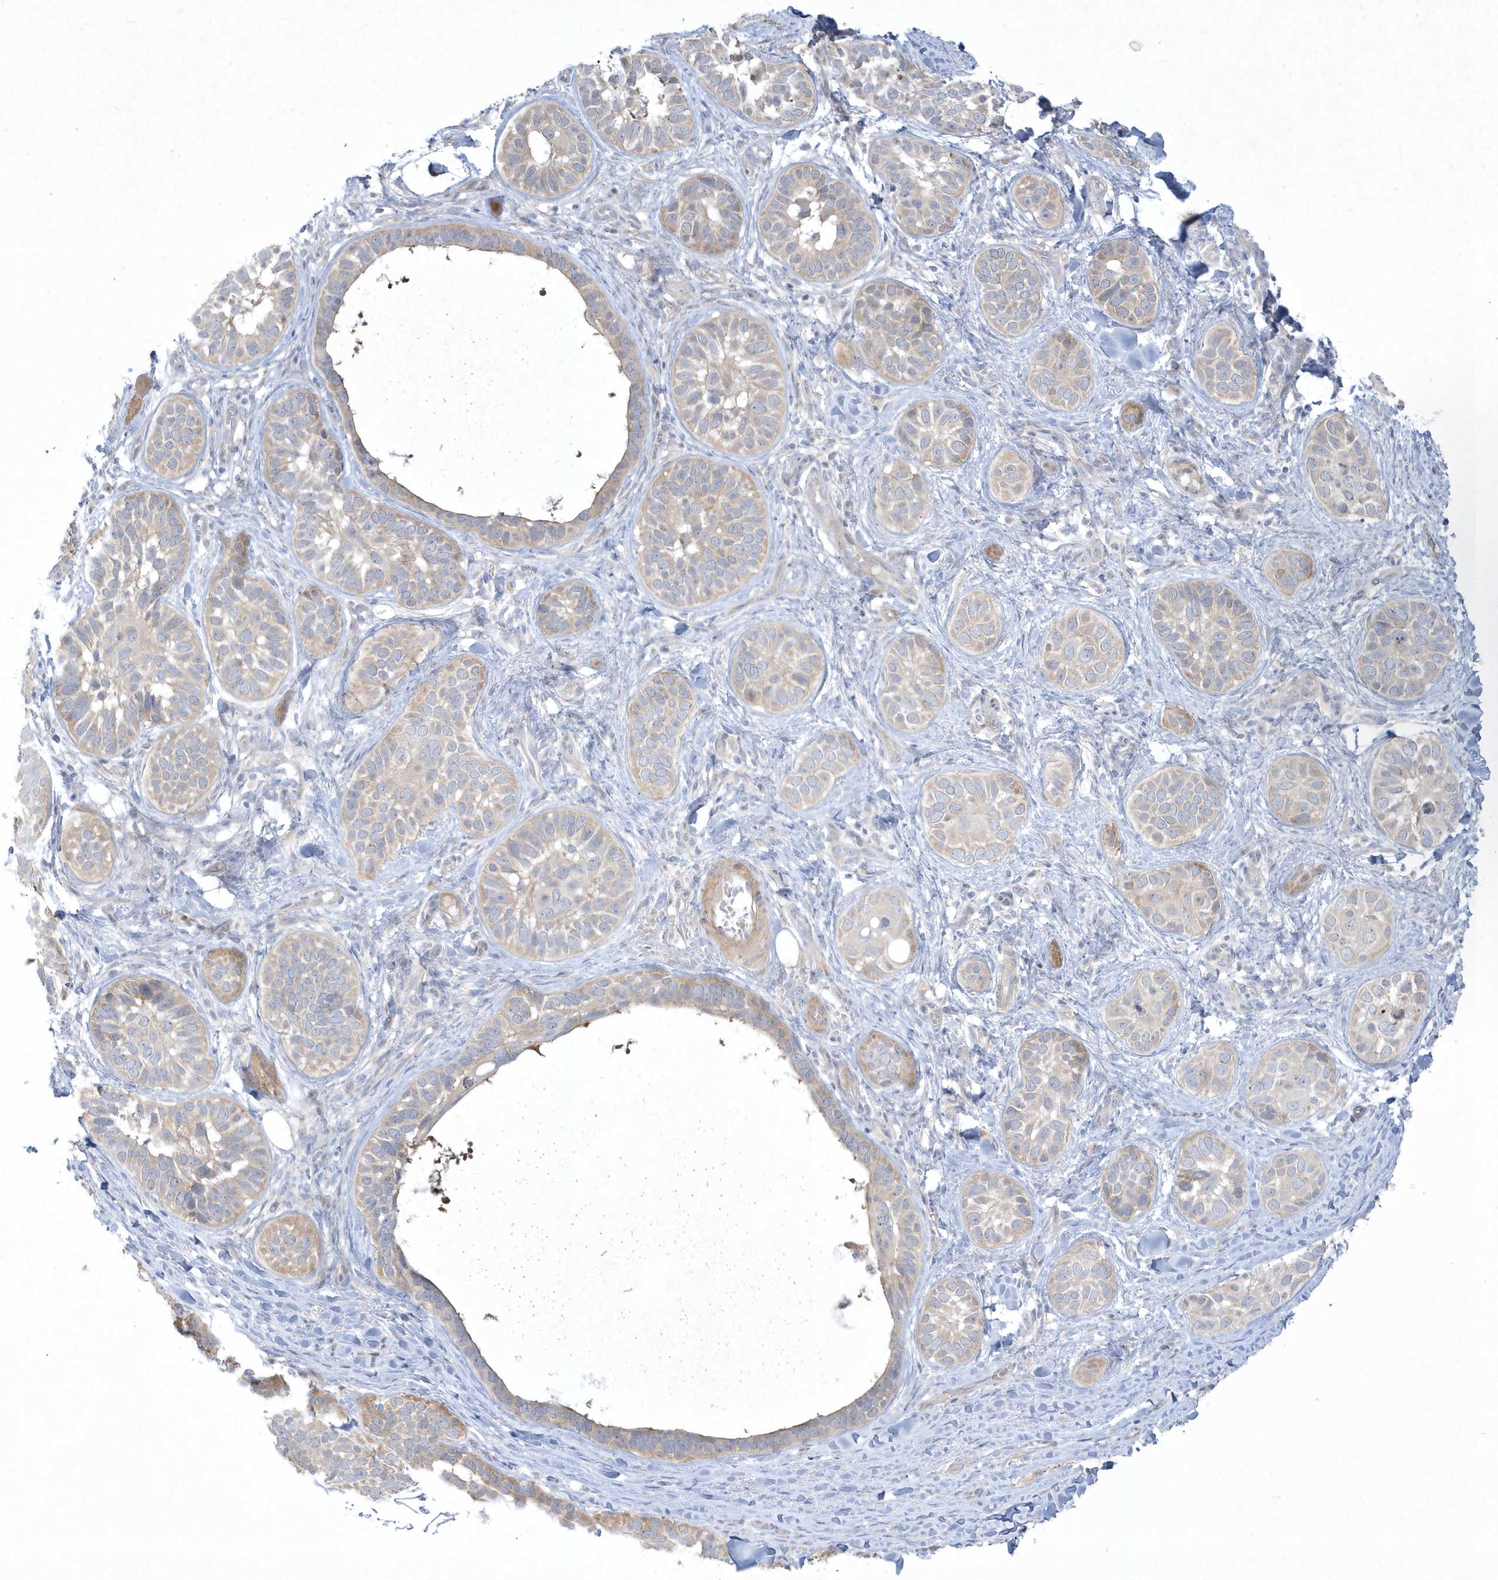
{"staining": {"intensity": "weak", "quantity": "<25%", "location": "cytoplasmic/membranous"}, "tissue": "skin cancer", "cell_type": "Tumor cells", "image_type": "cancer", "snomed": [{"axis": "morphology", "description": "Basal cell carcinoma"}, {"axis": "topography", "description": "Skin"}], "caption": "A histopathology image of skin cancer (basal cell carcinoma) stained for a protein shows no brown staining in tumor cells. The staining was performed using DAB to visualize the protein expression in brown, while the nuclei were stained in blue with hematoxylin (Magnification: 20x).", "gene": "LARS1", "patient": {"sex": "male", "age": 62}}